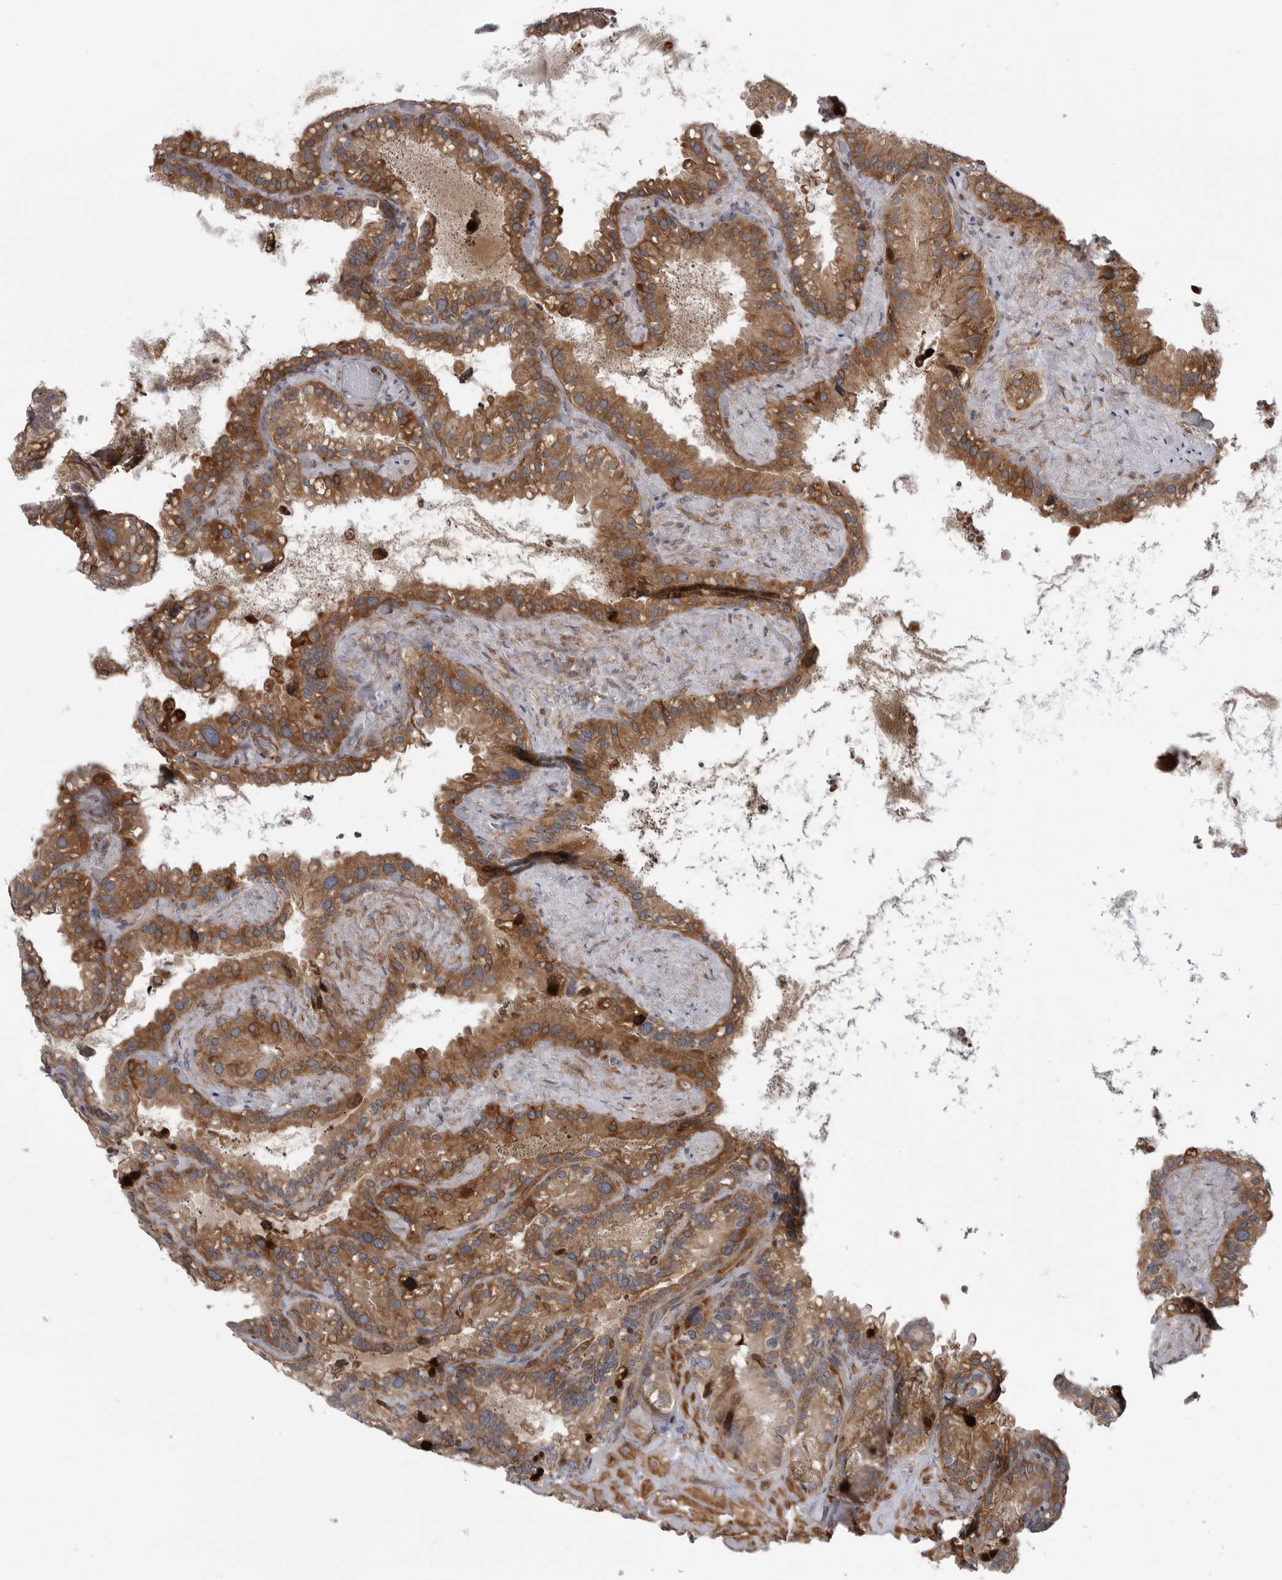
{"staining": {"intensity": "moderate", "quantity": ">75%", "location": "cytoplasmic/membranous"}, "tissue": "seminal vesicle", "cell_type": "Glandular cells", "image_type": "normal", "snomed": [{"axis": "morphology", "description": "Normal tissue, NOS"}, {"axis": "topography", "description": "Prostate"}, {"axis": "topography", "description": "Seminal veicle"}], "caption": "DAB (3,3'-diaminobenzidine) immunohistochemical staining of benign human seminal vesicle exhibits moderate cytoplasmic/membranous protein positivity in about >75% of glandular cells.", "gene": "SCP2", "patient": {"sex": "male", "age": 68}}